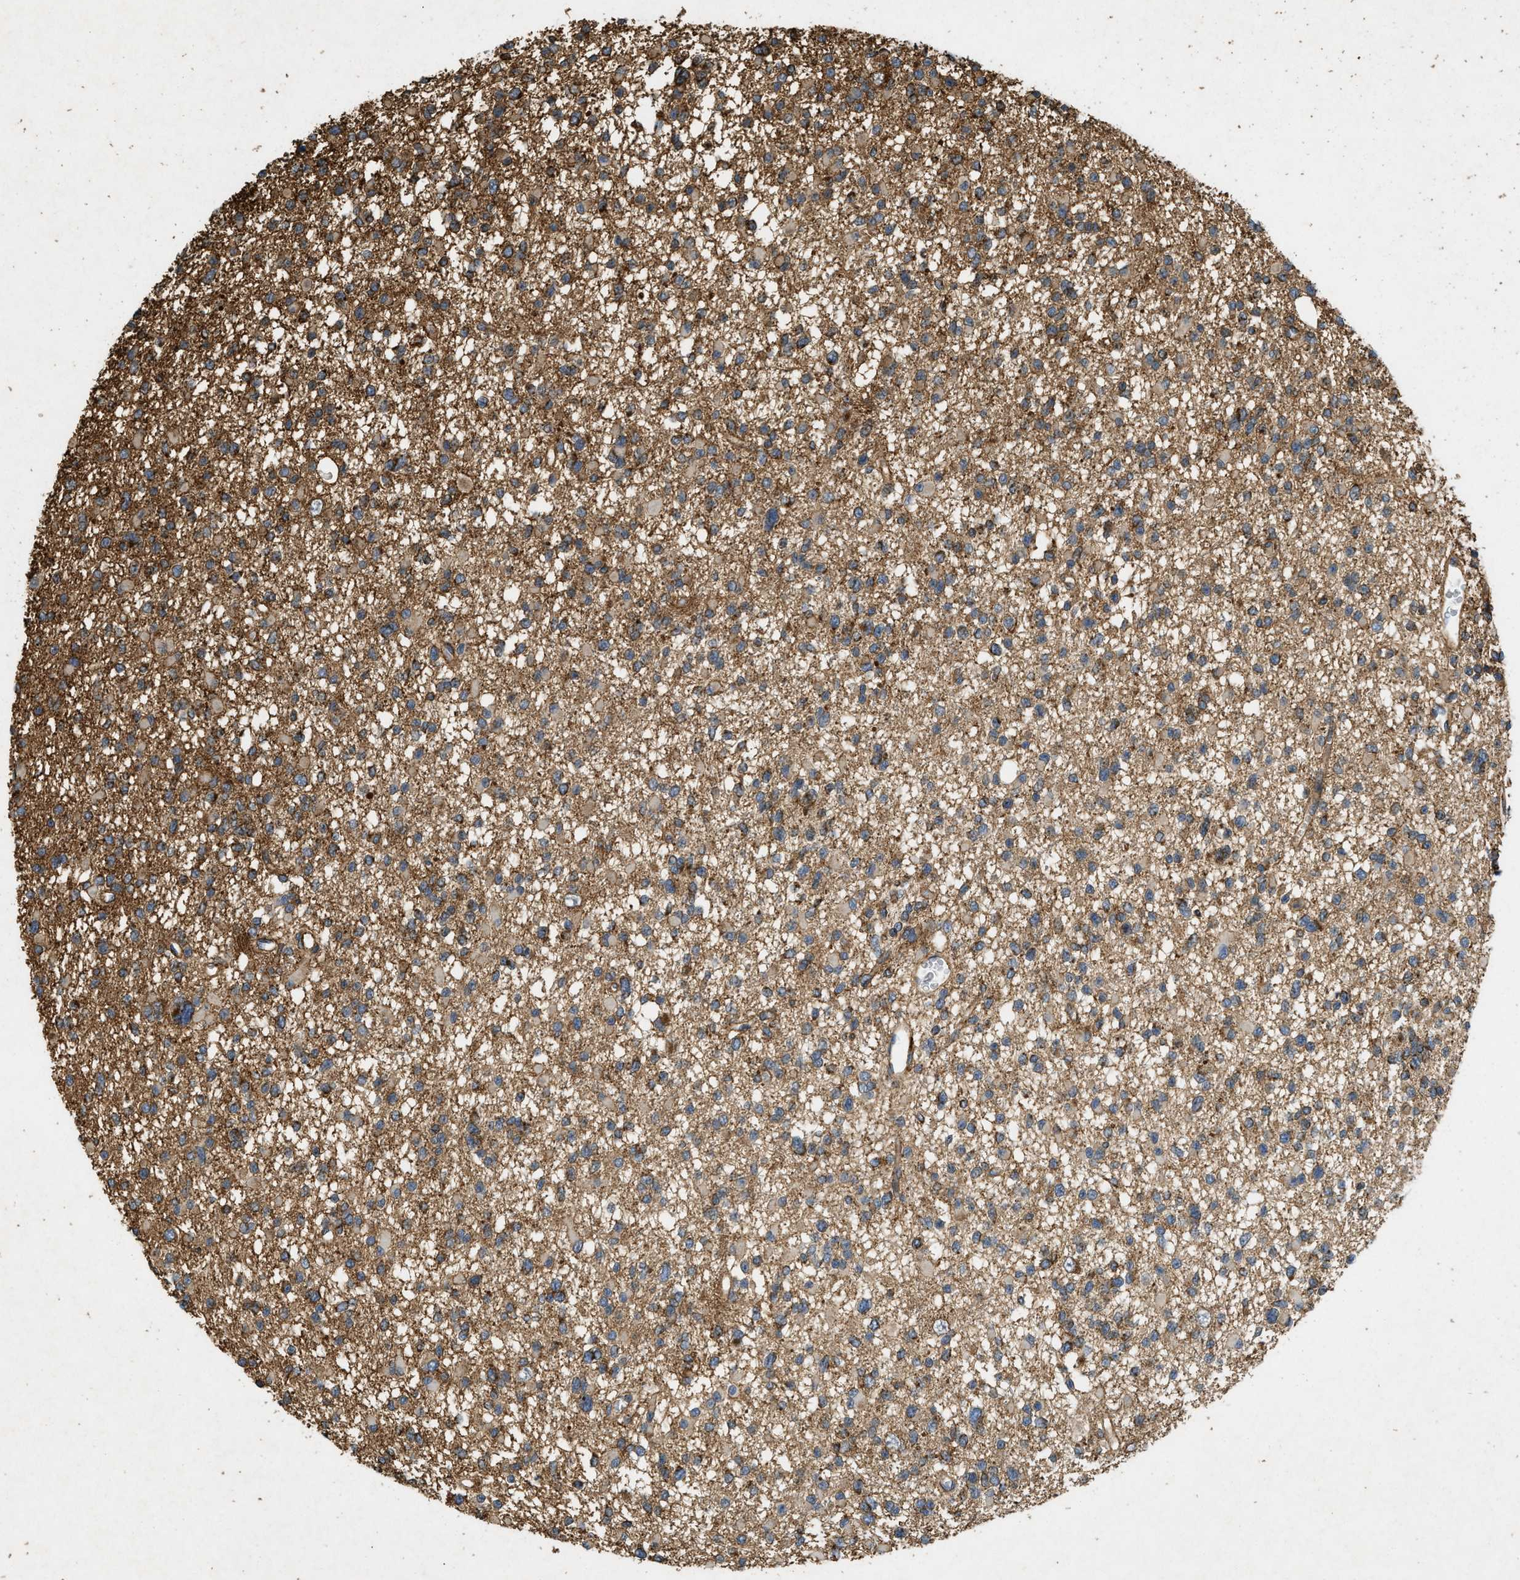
{"staining": {"intensity": "moderate", "quantity": "25%-75%", "location": "cytoplasmic/membranous"}, "tissue": "glioma", "cell_type": "Tumor cells", "image_type": "cancer", "snomed": [{"axis": "morphology", "description": "Glioma, malignant, Low grade"}, {"axis": "topography", "description": "Brain"}], "caption": "The photomicrograph shows staining of malignant glioma (low-grade), revealing moderate cytoplasmic/membranous protein positivity (brown color) within tumor cells.", "gene": "GNB4", "patient": {"sex": "female", "age": 22}}